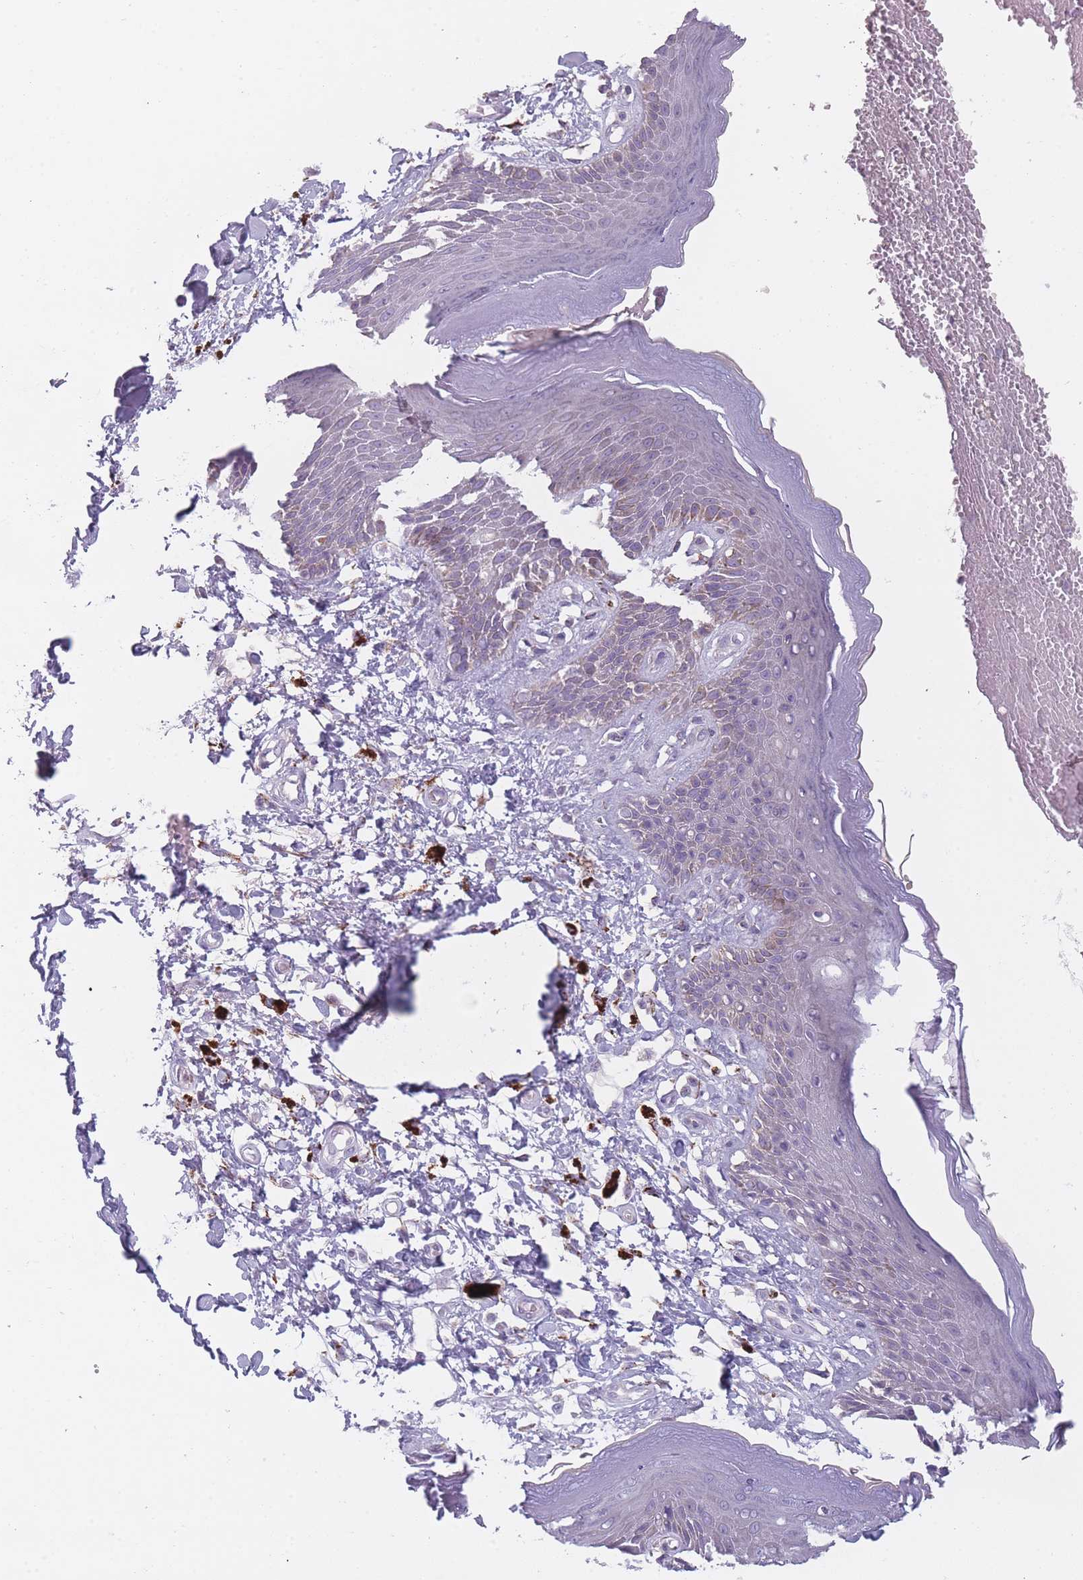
{"staining": {"intensity": "weak", "quantity": "<25%", "location": "cytoplasmic/membranous"}, "tissue": "skin", "cell_type": "Epidermal cells", "image_type": "normal", "snomed": [{"axis": "morphology", "description": "Normal tissue, NOS"}, {"axis": "topography", "description": "Anal"}], "caption": "Immunohistochemical staining of benign skin shows no significant expression in epidermal cells.", "gene": "PEX11B", "patient": {"sex": "female", "age": 78}}